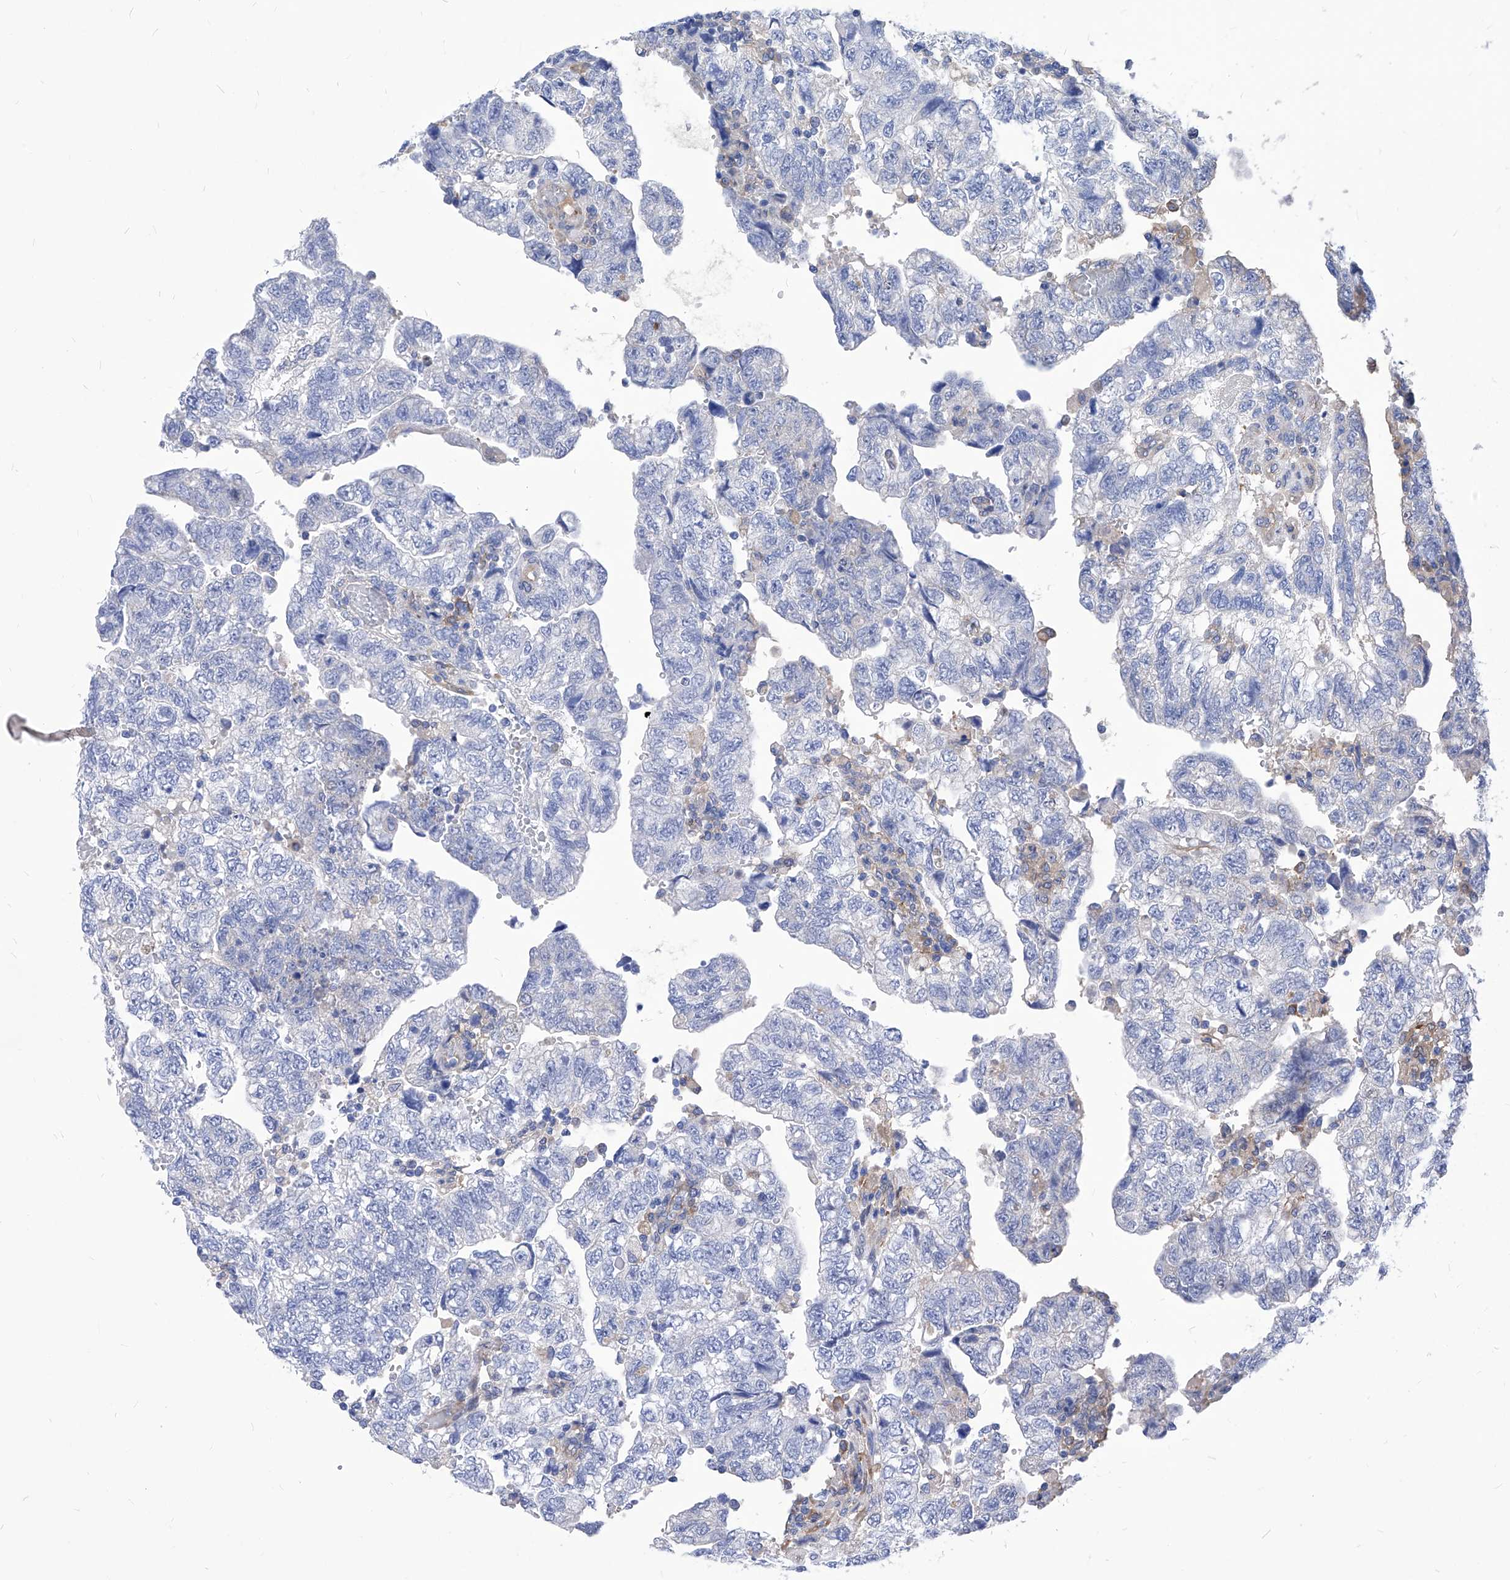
{"staining": {"intensity": "negative", "quantity": "none", "location": "none"}, "tissue": "testis cancer", "cell_type": "Tumor cells", "image_type": "cancer", "snomed": [{"axis": "morphology", "description": "Carcinoma, Embryonal, NOS"}, {"axis": "topography", "description": "Testis"}], "caption": "Immunohistochemistry of testis cancer (embryonal carcinoma) displays no staining in tumor cells.", "gene": "XPNPEP1", "patient": {"sex": "male", "age": 36}}